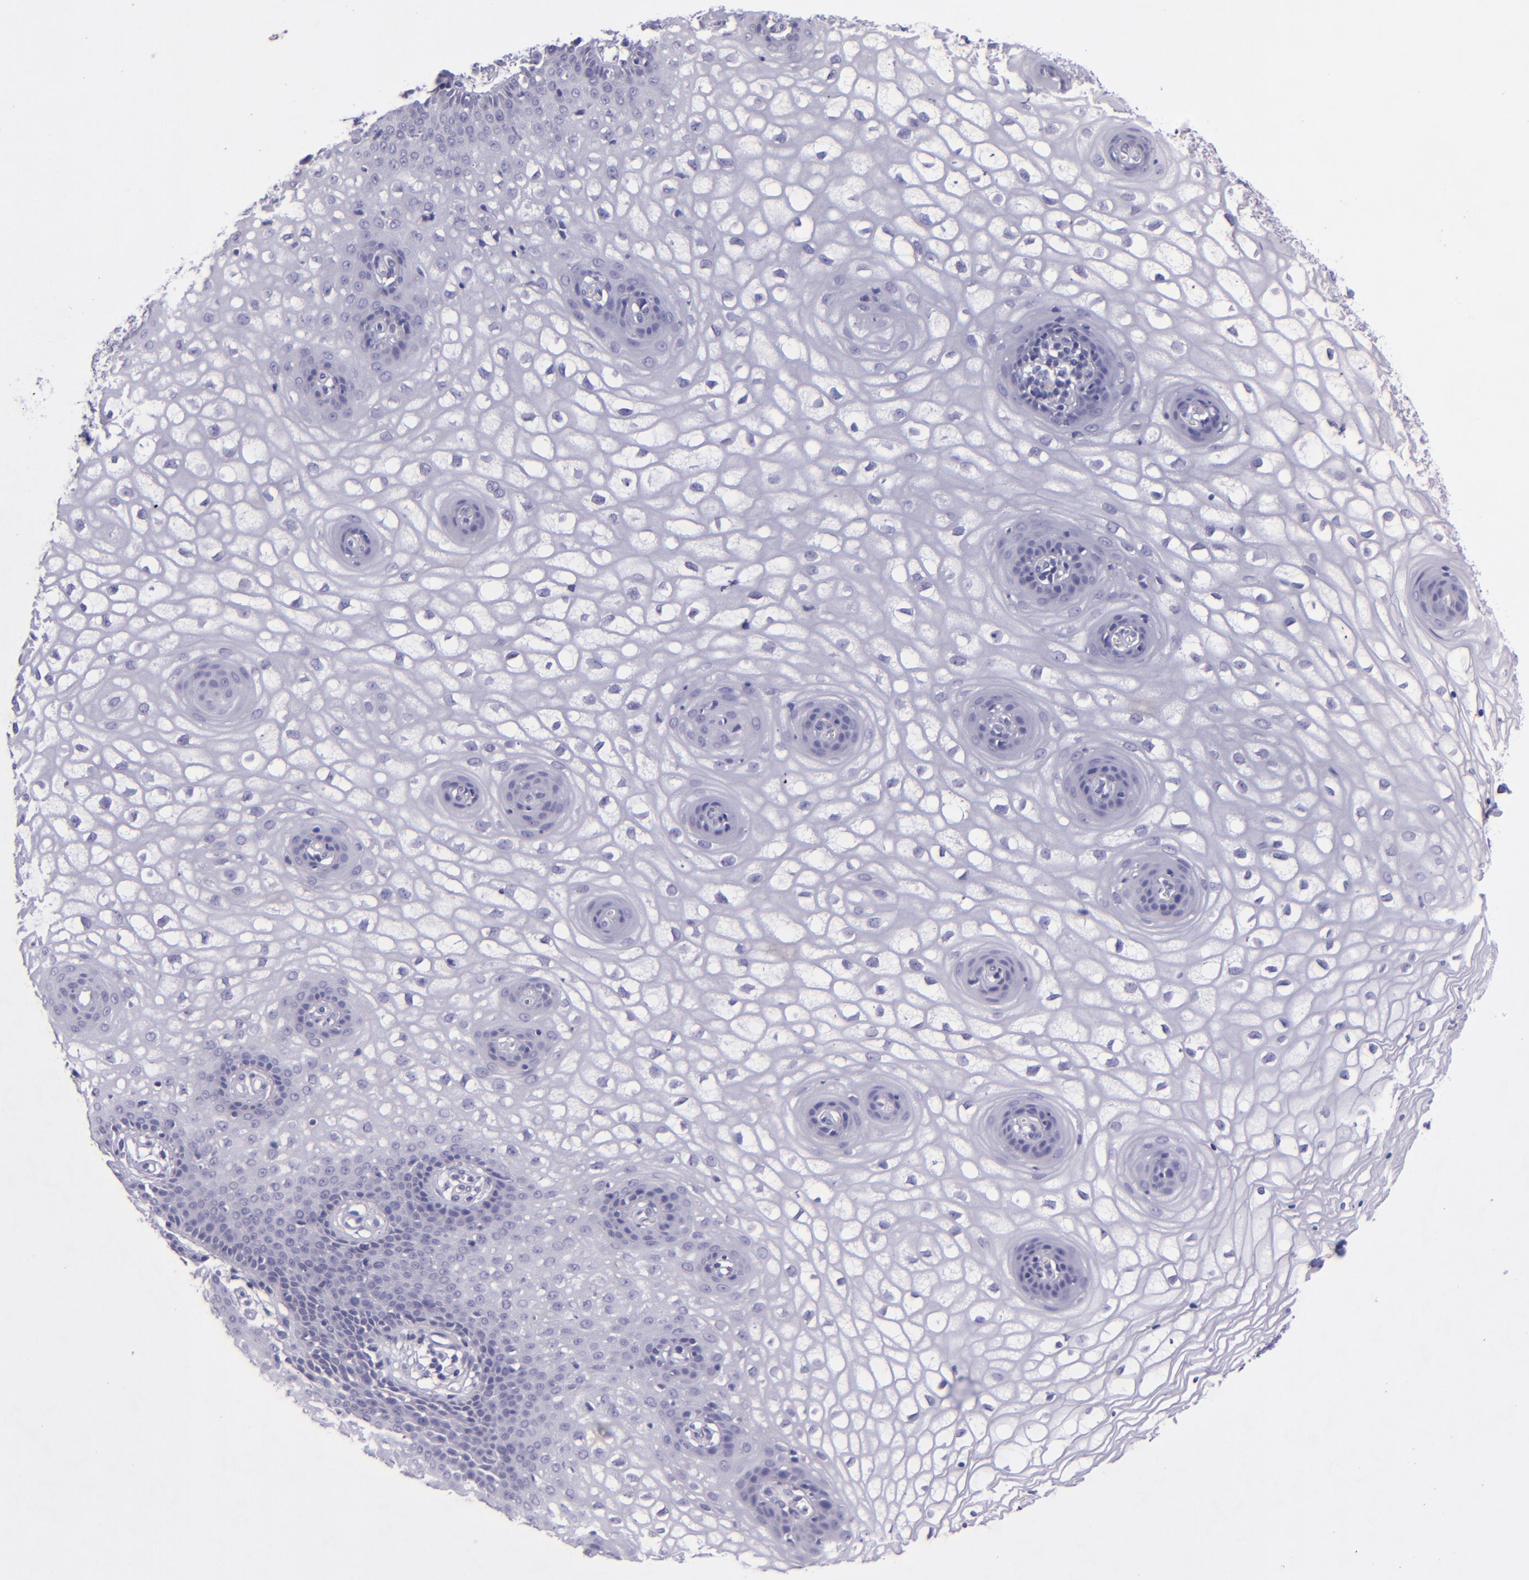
{"staining": {"intensity": "negative", "quantity": "none", "location": "none"}, "tissue": "vagina", "cell_type": "Squamous epithelial cells", "image_type": "normal", "snomed": [{"axis": "morphology", "description": "Normal tissue, NOS"}, {"axis": "topography", "description": "Vagina"}], "caption": "High power microscopy photomicrograph of an immunohistochemistry (IHC) micrograph of benign vagina, revealing no significant positivity in squamous epithelial cells.", "gene": "MUC5AC", "patient": {"sex": "female", "age": 34}}